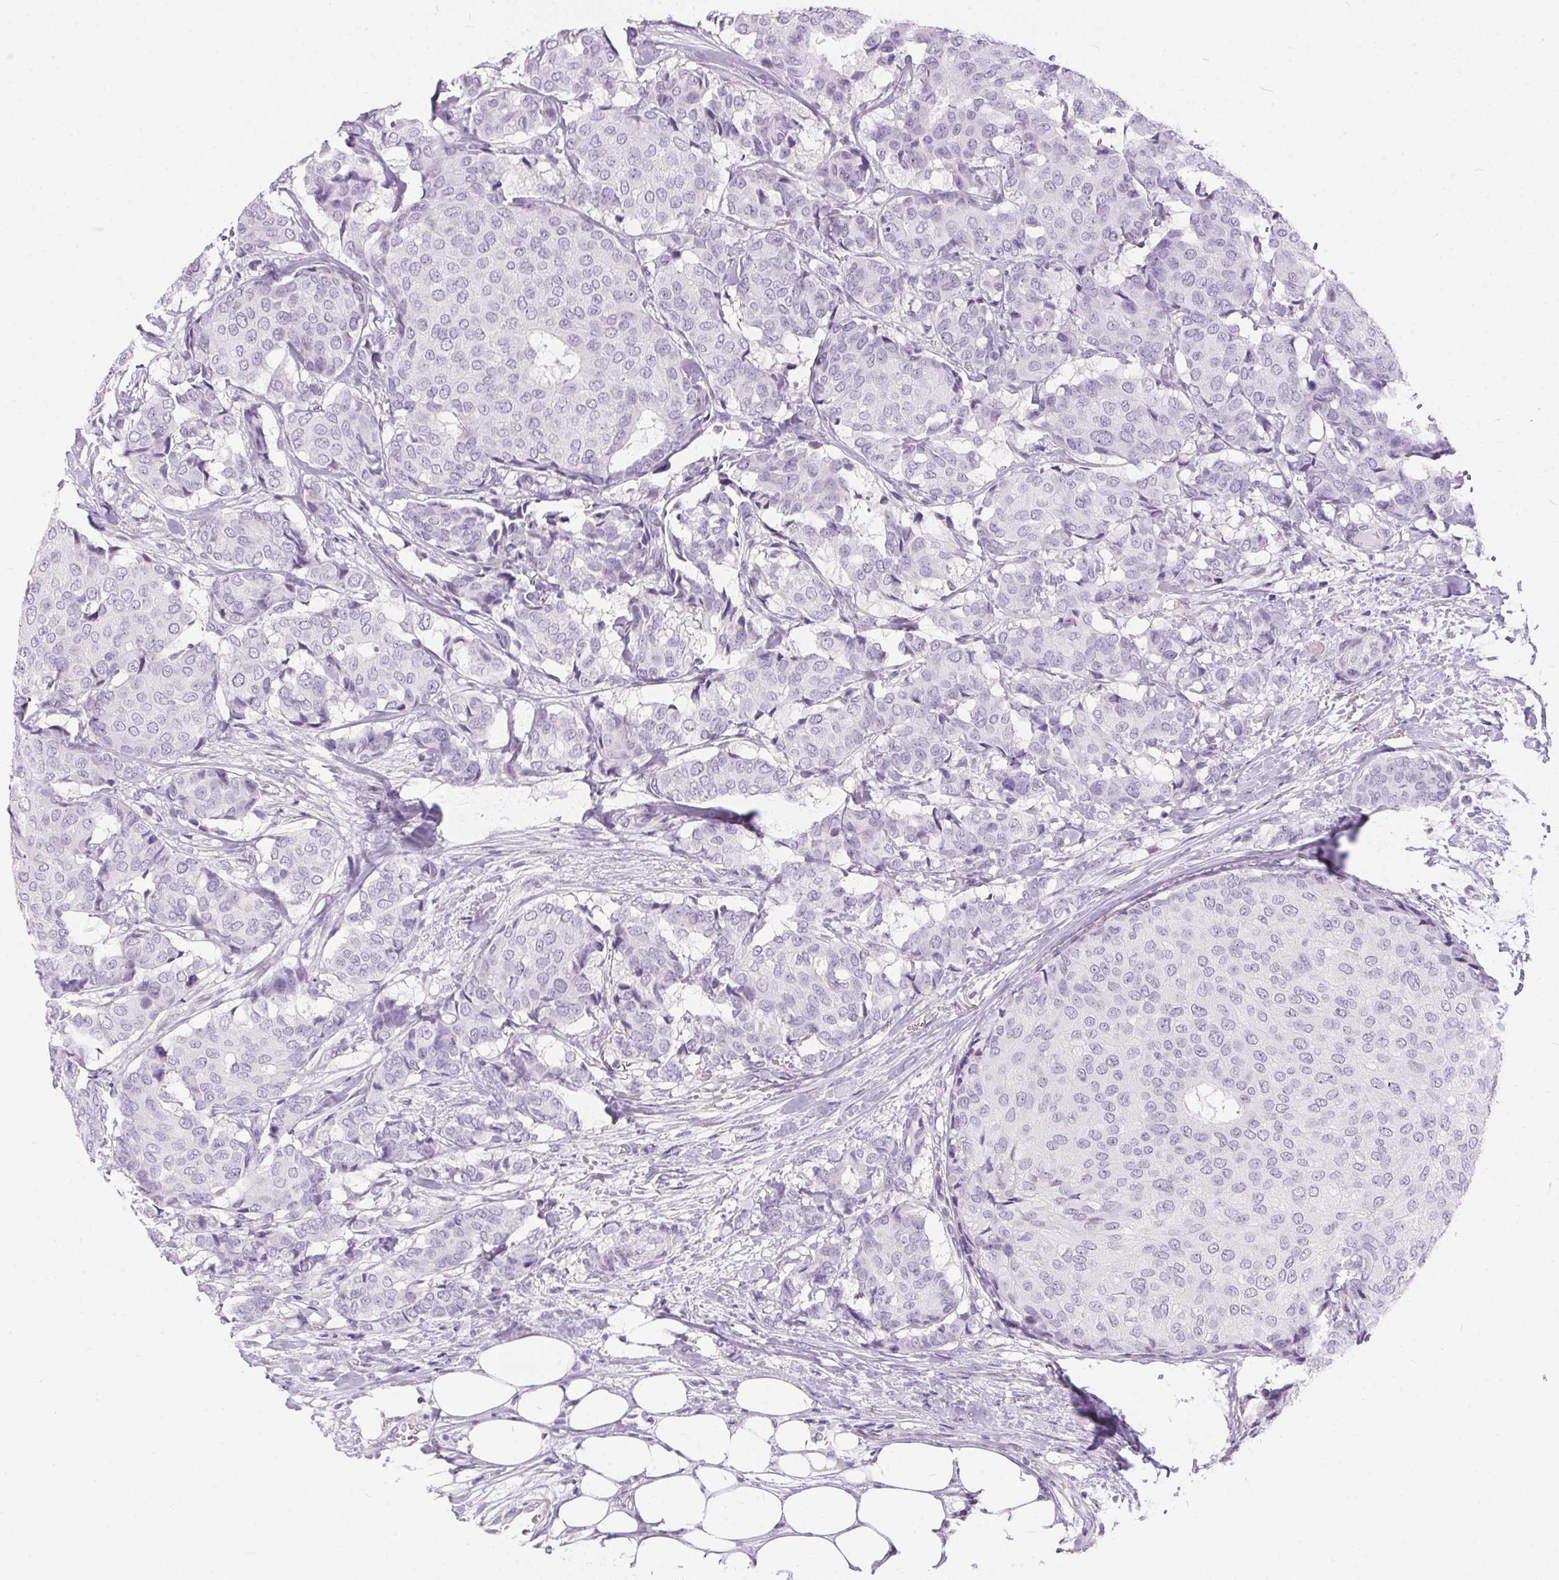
{"staining": {"intensity": "negative", "quantity": "none", "location": "none"}, "tissue": "breast cancer", "cell_type": "Tumor cells", "image_type": "cancer", "snomed": [{"axis": "morphology", "description": "Duct carcinoma"}, {"axis": "topography", "description": "Breast"}], "caption": "Immunohistochemistry of human intraductal carcinoma (breast) shows no positivity in tumor cells.", "gene": "GBP6", "patient": {"sex": "female", "age": 75}}